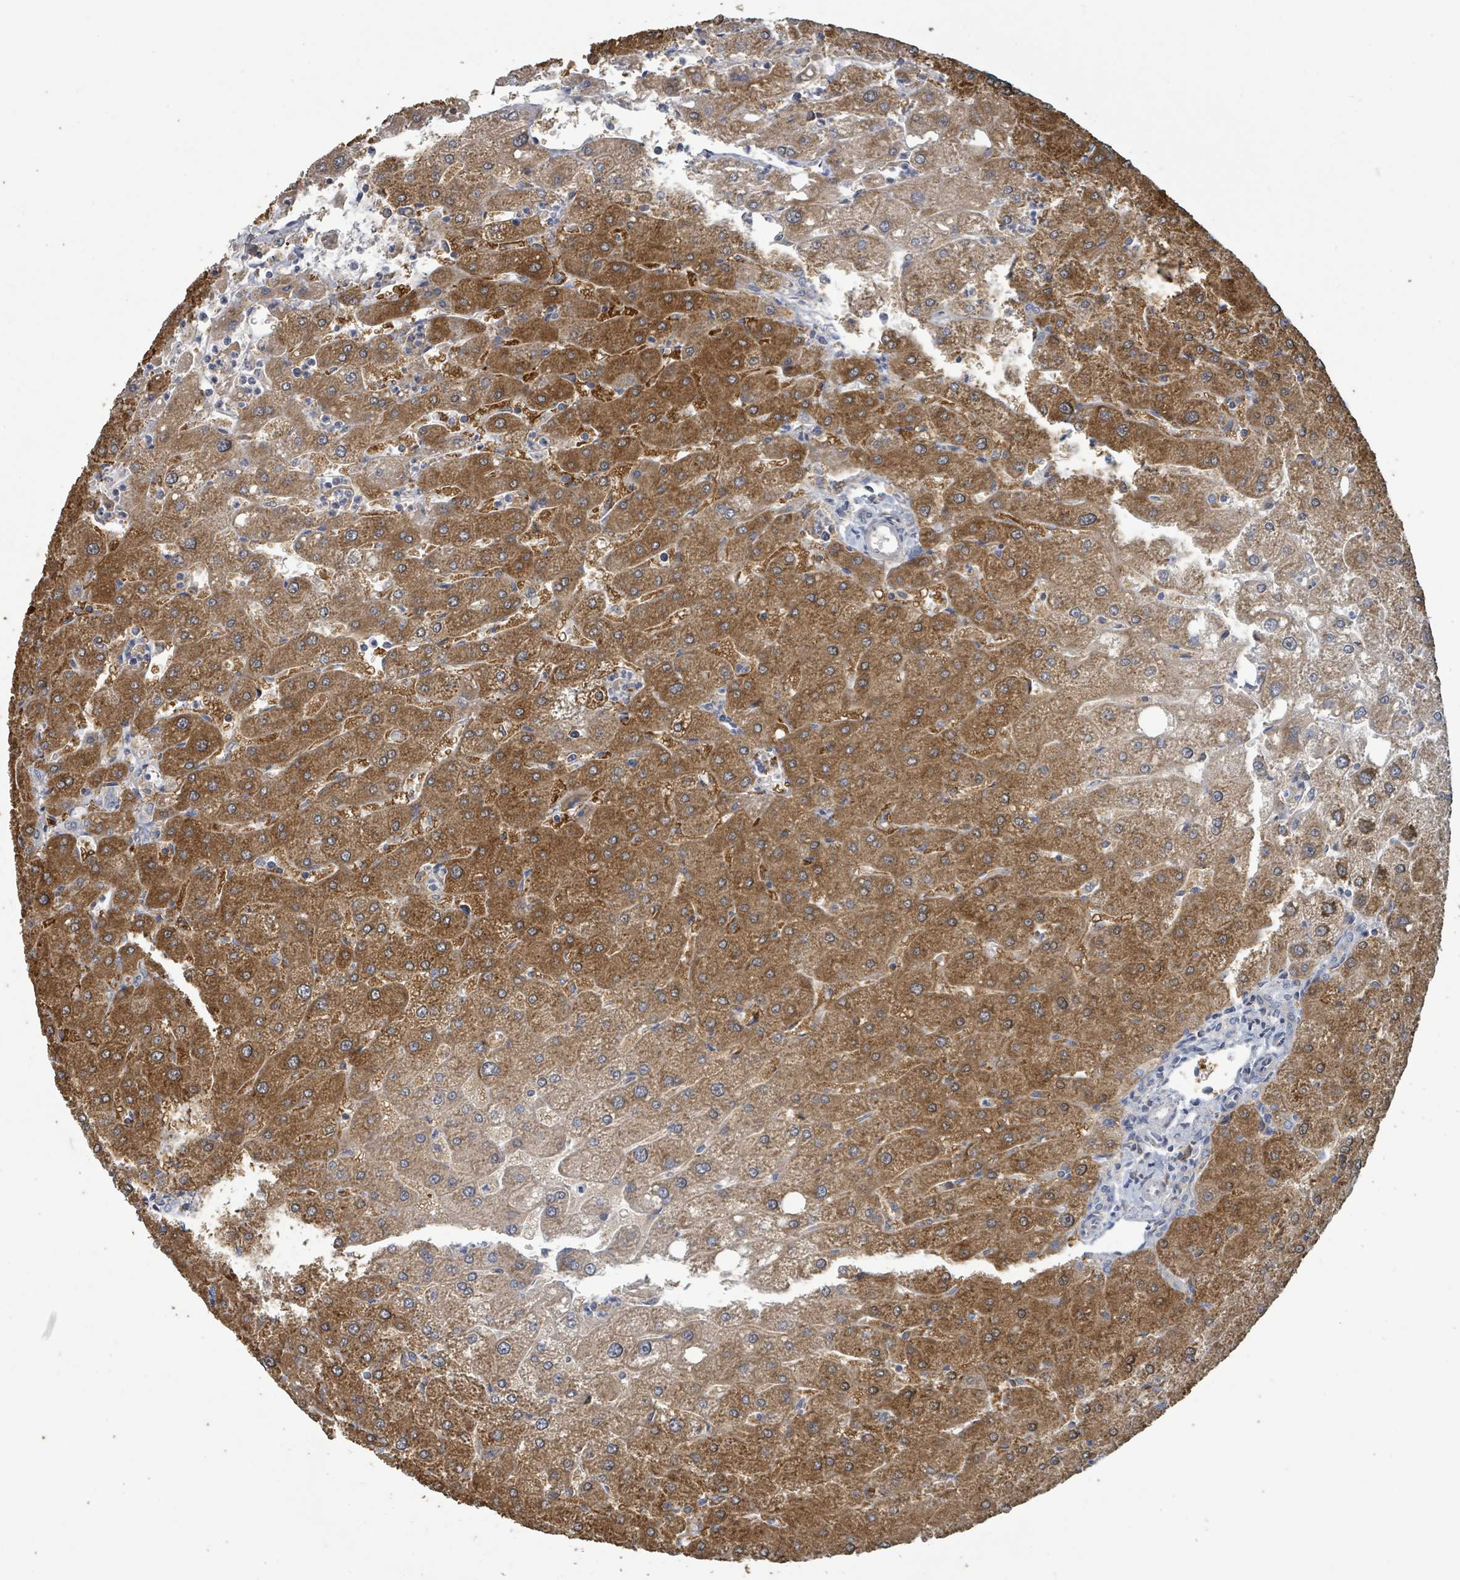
{"staining": {"intensity": "negative", "quantity": "none", "location": "none"}, "tissue": "liver", "cell_type": "Cholangiocytes", "image_type": "normal", "snomed": [{"axis": "morphology", "description": "Normal tissue, NOS"}, {"axis": "topography", "description": "Liver"}], "caption": "Cholangiocytes show no significant protein staining in unremarkable liver.", "gene": "RPL32", "patient": {"sex": "male", "age": 67}}